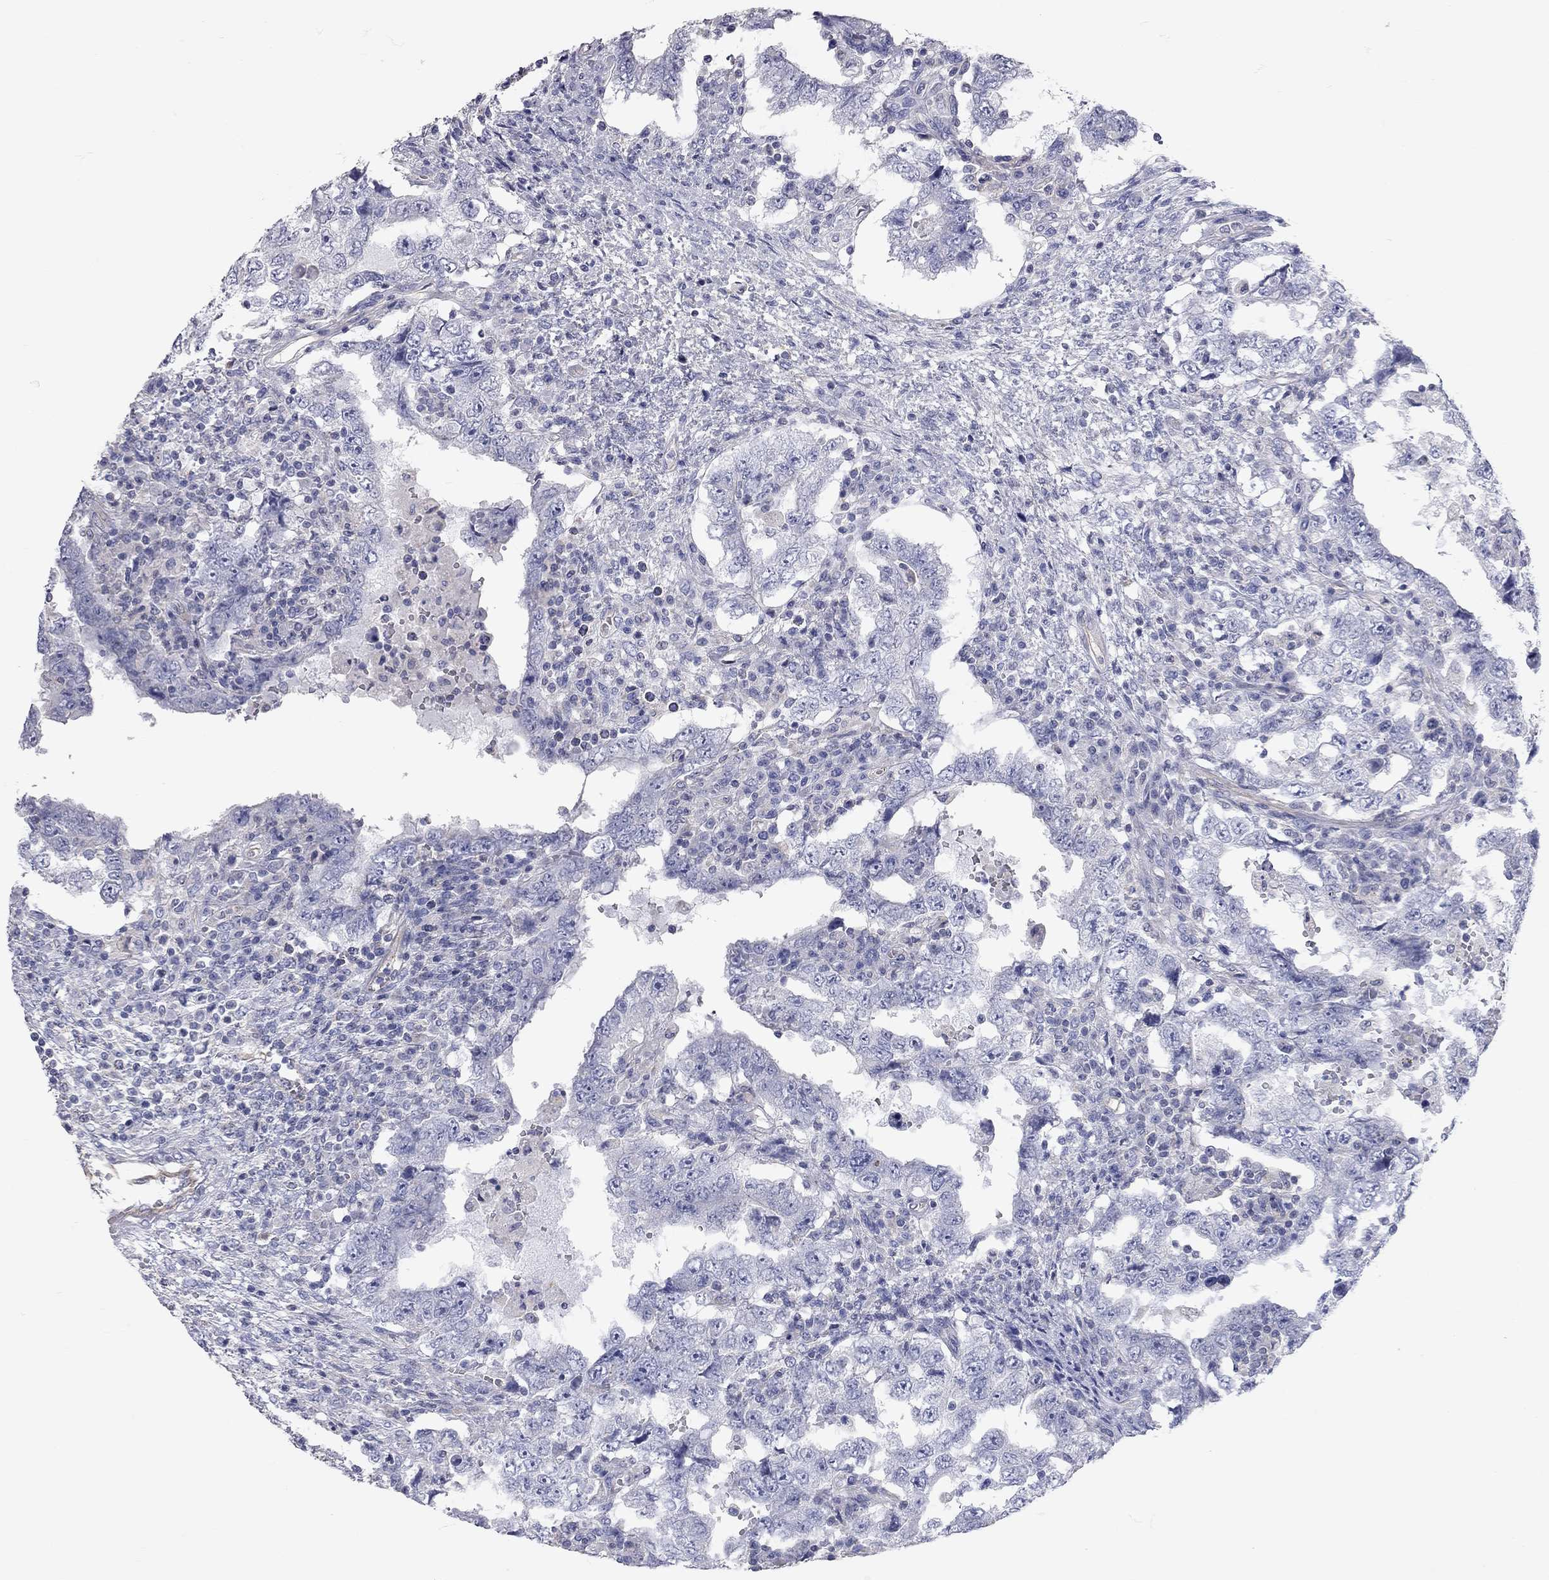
{"staining": {"intensity": "negative", "quantity": "none", "location": "none"}, "tissue": "testis cancer", "cell_type": "Tumor cells", "image_type": "cancer", "snomed": [{"axis": "morphology", "description": "Carcinoma, Embryonal, NOS"}, {"axis": "topography", "description": "Testis"}], "caption": "Tumor cells show no significant positivity in testis cancer (embryonal carcinoma).", "gene": "C10orf90", "patient": {"sex": "male", "age": 26}}